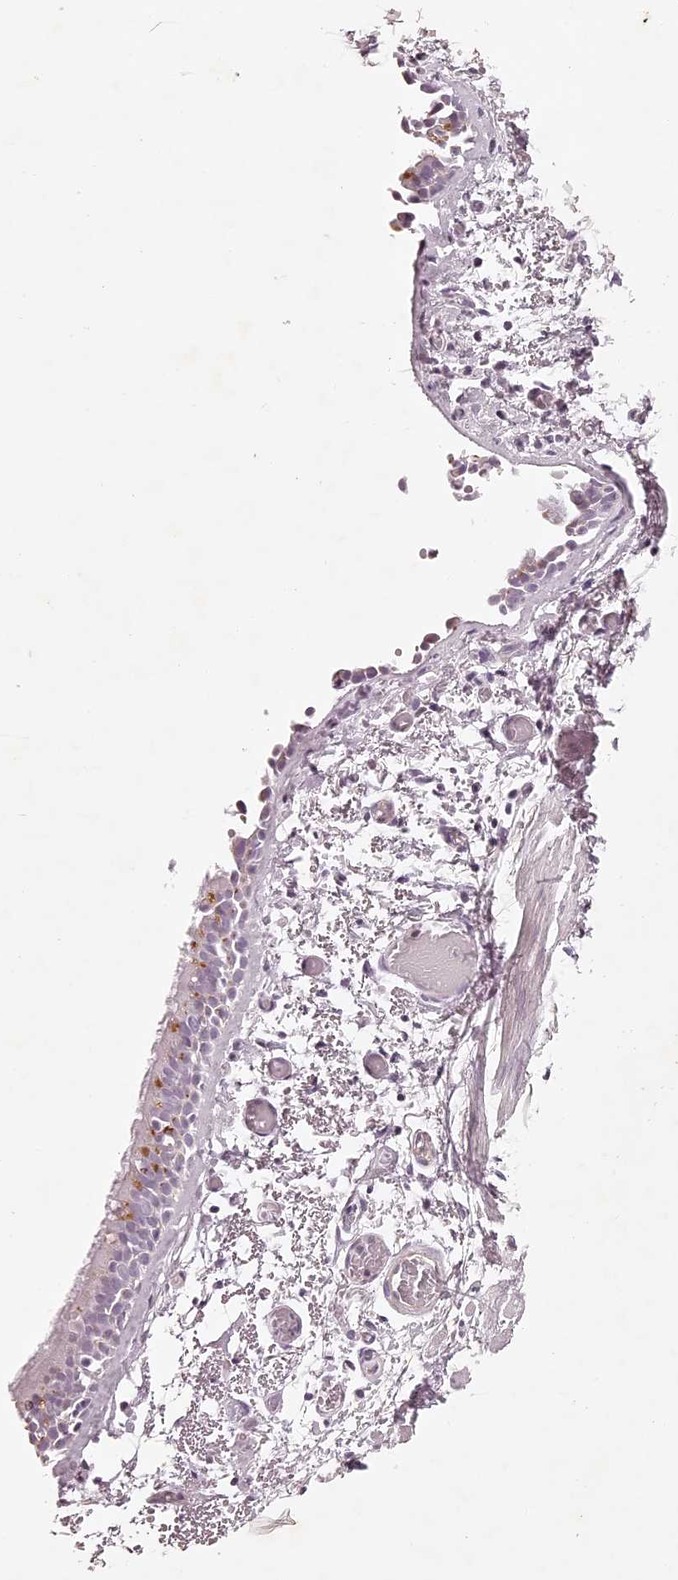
{"staining": {"intensity": "moderate", "quantity": "<25%", "location": "cytoplasmic/membranous"}, "tissue": "bronchus", "cell_type": "Respiratory epithelial cells", "image_type": "normal", "snomed": [{"axis": "morphology", "description": "Normal tissue, NOS"}, {"axis": "topography", "description": "Bronchus"}, {"axis": "topography", "description": "Lung"}], "caption": "Respiratory epithelial cells display low levels of moderate cytoplasmic/membranous positivity in about <25% of cells in normal human bronchus.", "gene": "ELAPOR1", "patient": {"sex": "male", "age": 56}}